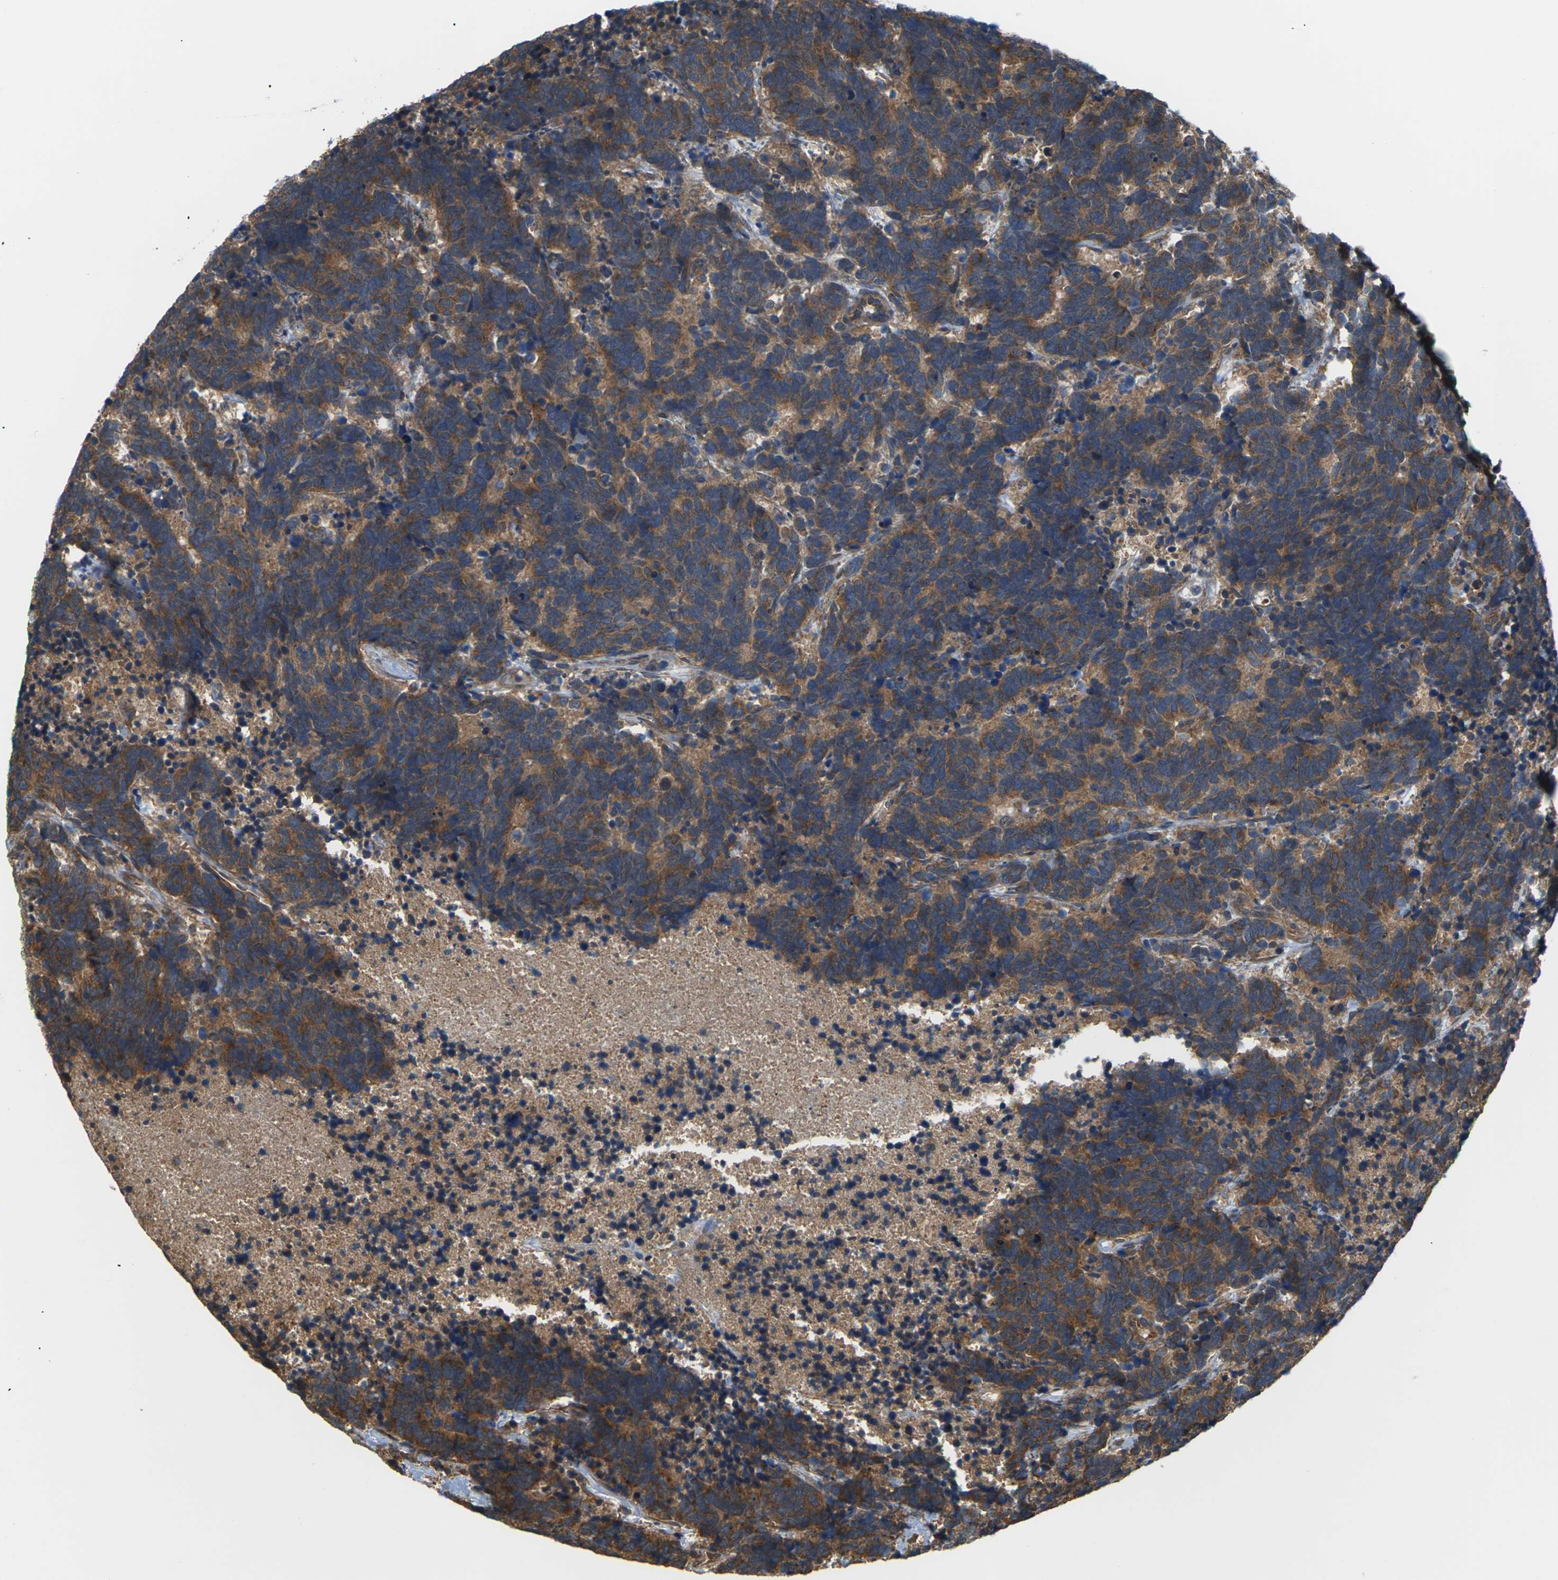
{"staining": {"intensity": "moderate", "quantity": ">75%", "location": "cytoplasmic/membranous"}, "tissue": "carcinoid", "cell_type": "Tumor cells", "image_type": "cancer", "snomed": [{"axis": "morphology", "description": "Carcinoma, NOS"}, {"axis": "morphology", "description": "Carcinoid, malignant, NOS"}, {"axis": "topography", "description": "Urinary bladder"}], "caption": "The immunohistochemical stain highlights moderate cytoplasmic/membranous positivity in tumor cells of carcinoma tissue.", "gene": "NRAS", "patient": {"sex": "male", "age": 57}}